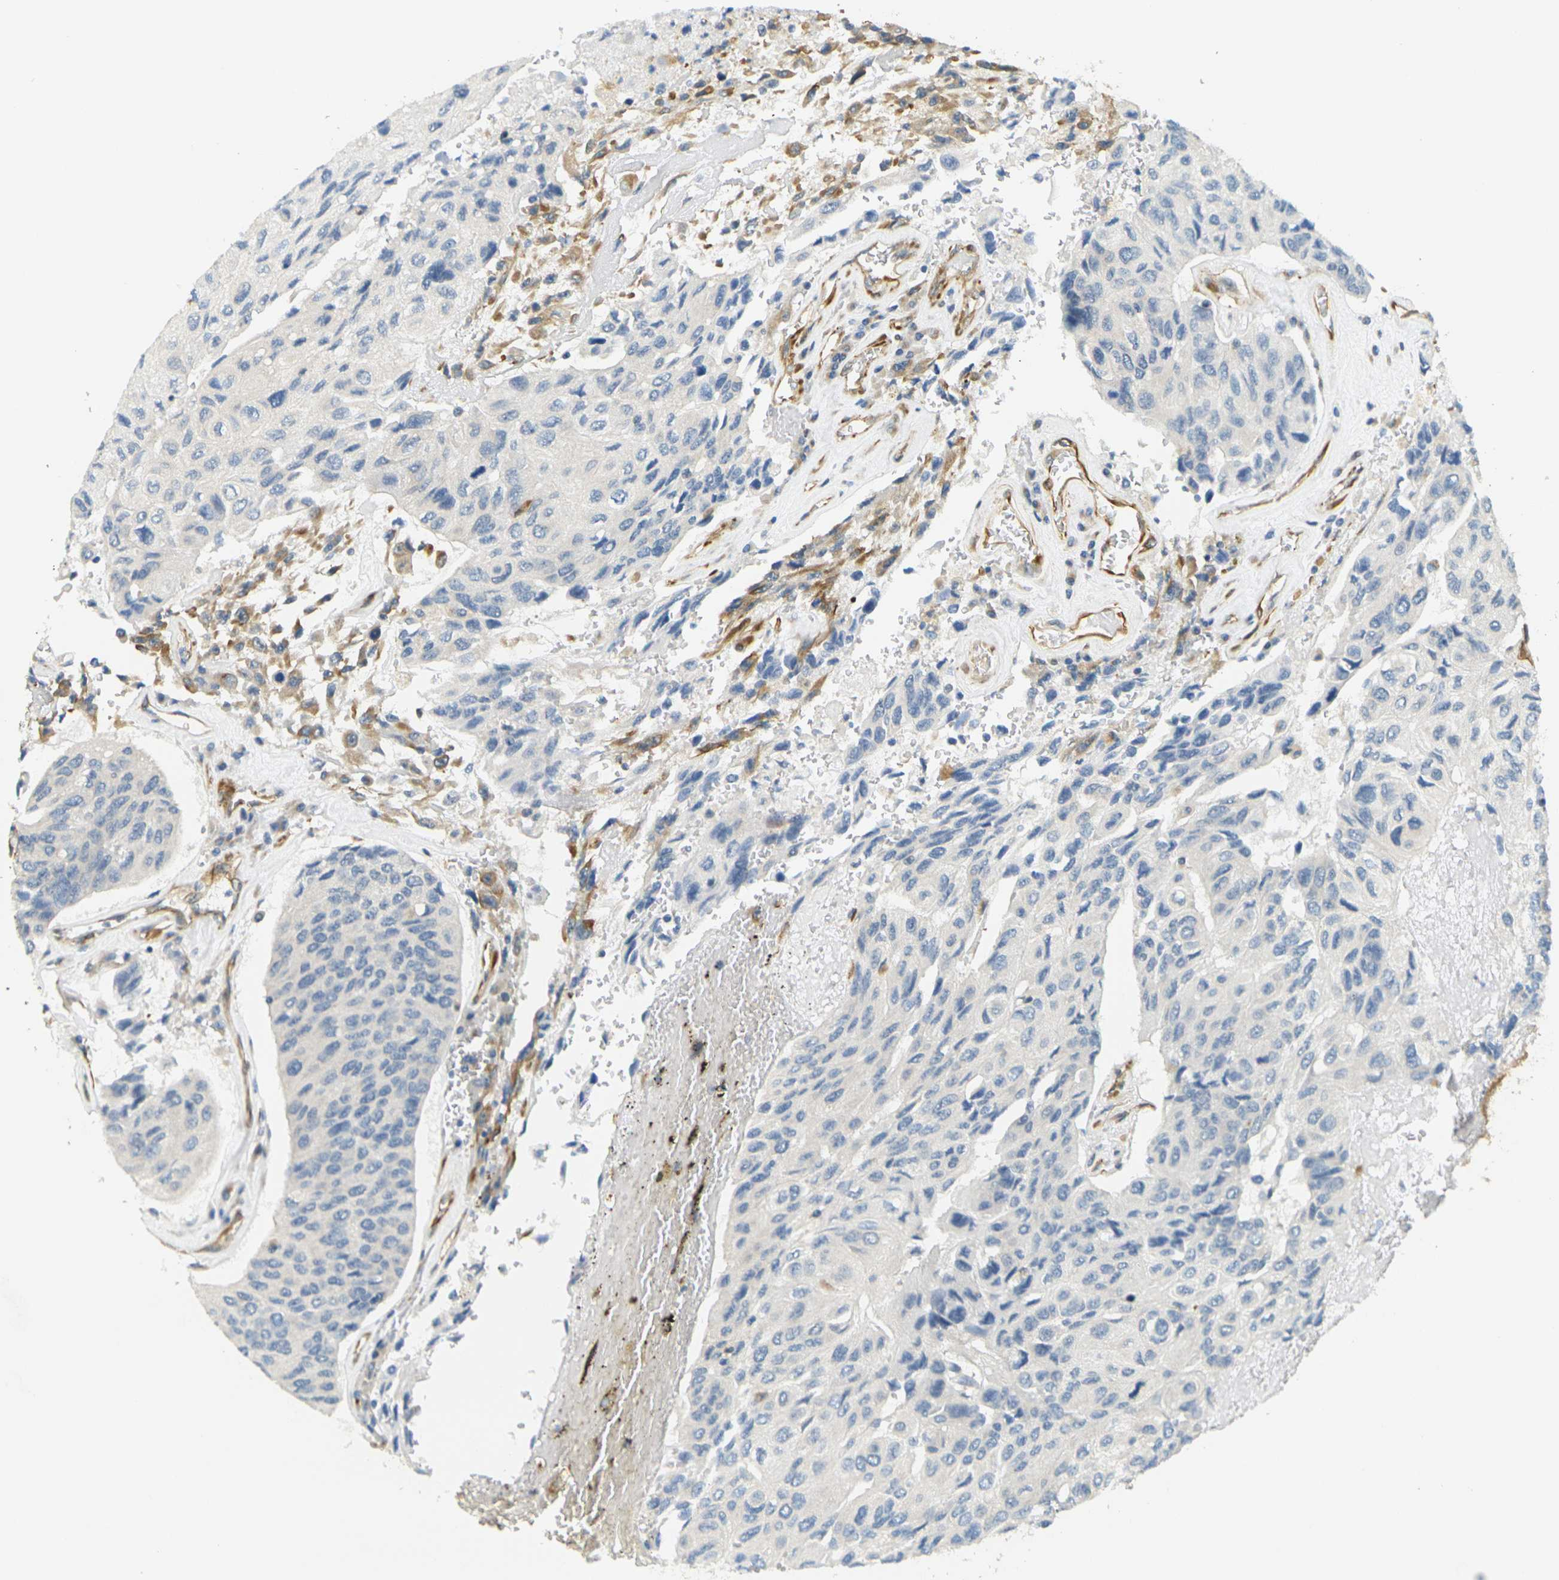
{"staining": {"intensity": "negative", "quantity": "none", "location": "none"}, "tissue": "urothelial cancer", "cell_type": "Tumor cells", "image_type": "cancer", "snomed": [{"axis": "morphology", "description": "Urothelial carcinoma, High grade"}, {"axis": "topography", "description": "Urinary bladder"}], "caption": "IHC of urothelial cancer displays no expression in tumor cells.", "gene": "CYTH3", "patient": {"sex": "female", "age": 85}}